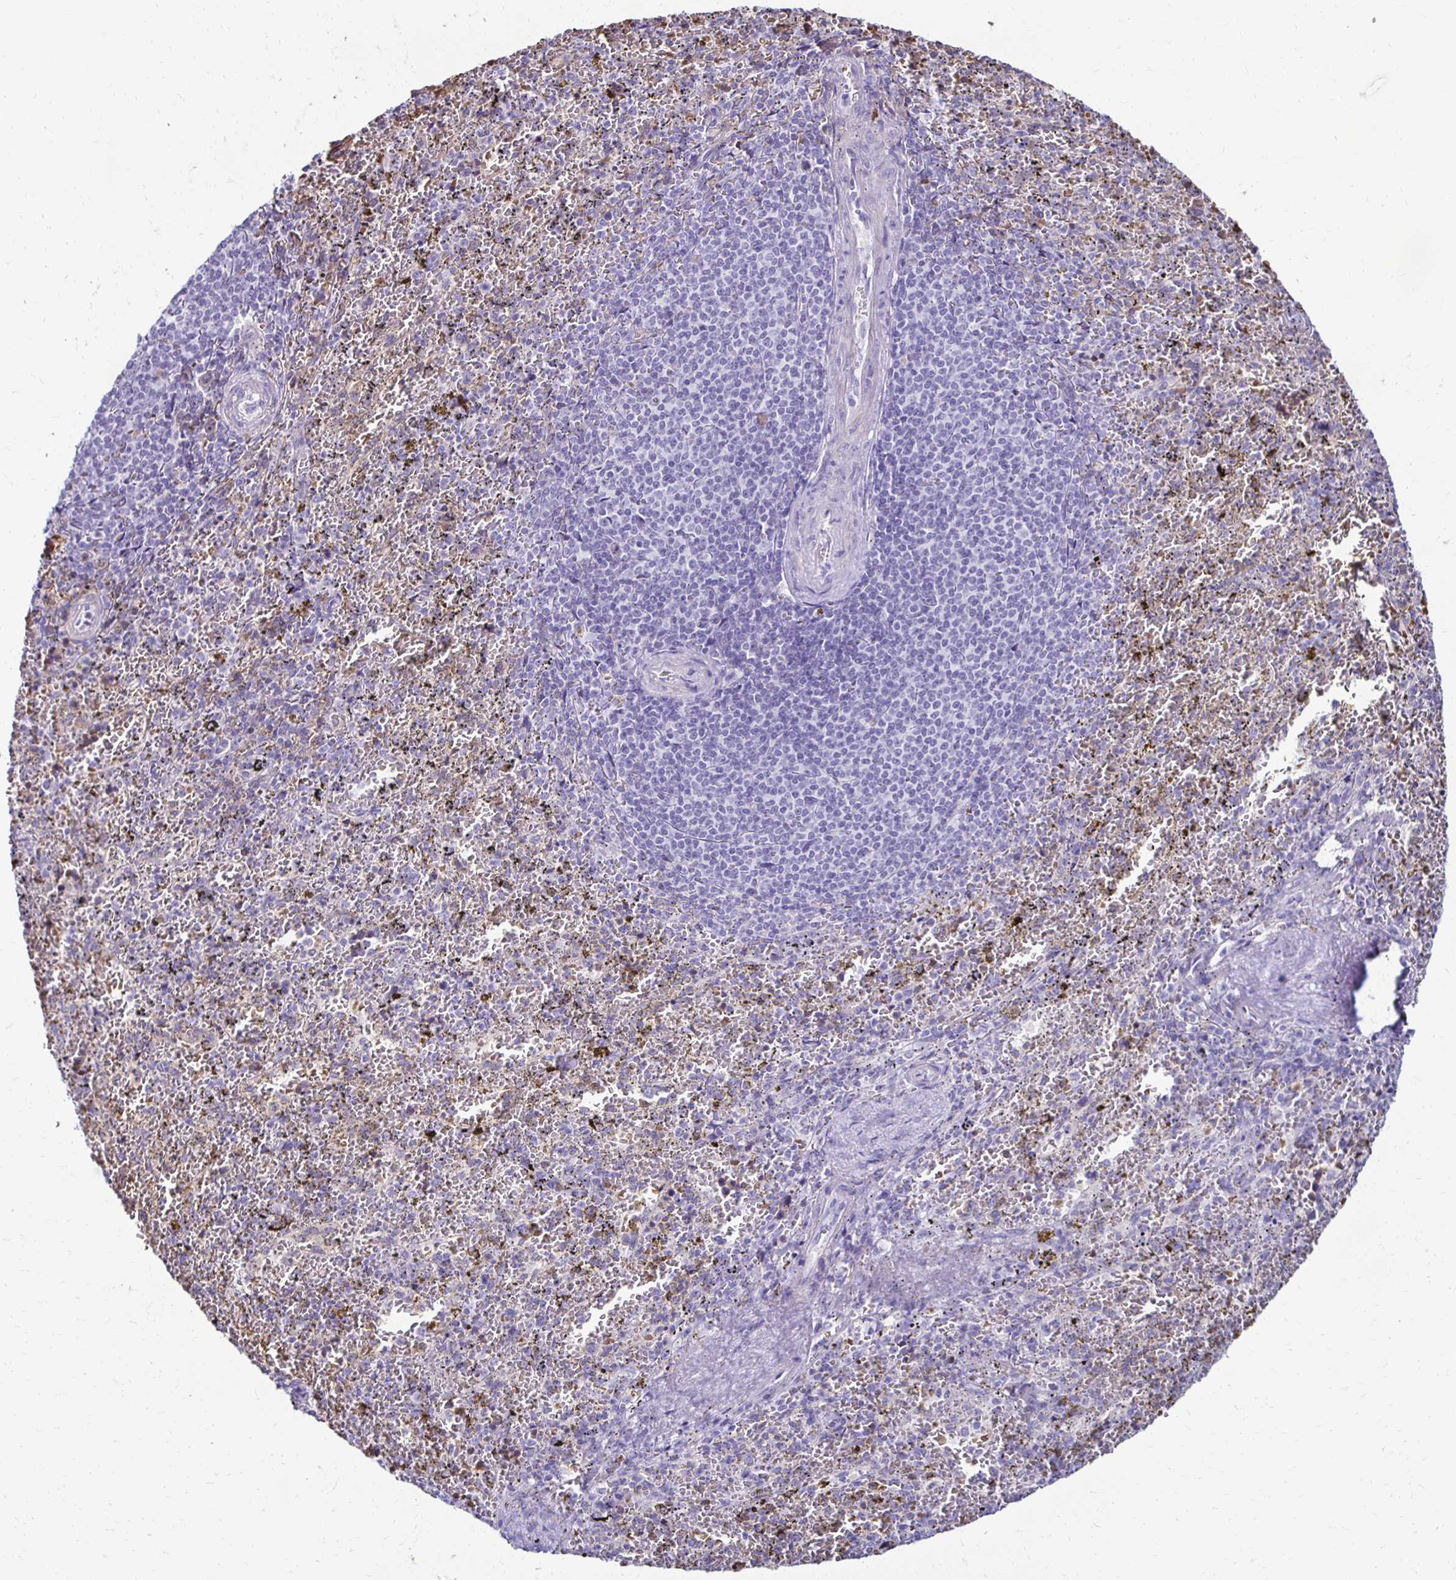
{"staining": {"intensity": "negative", "quantity": "none", "location": "none"}, "tissue": "spleen", "cell_type": "Cells in red pulp", "image_type": "normal", "snomed": [{"axis": "morphology", "description": "Normal tissue, NOS"}, {"axis": "topography", "description": "Spleen"}], "caption": "Immunohistochemistry (IHC) image of normal spleen: human spleen stained with DAB (3,3'-diaminobenzidine) reveals no significant protein expression in cells in red pulp. Nuclei are stained in blue.", "gene": "RHBDL3", "patient": {"sex": "female", "age": 50}}